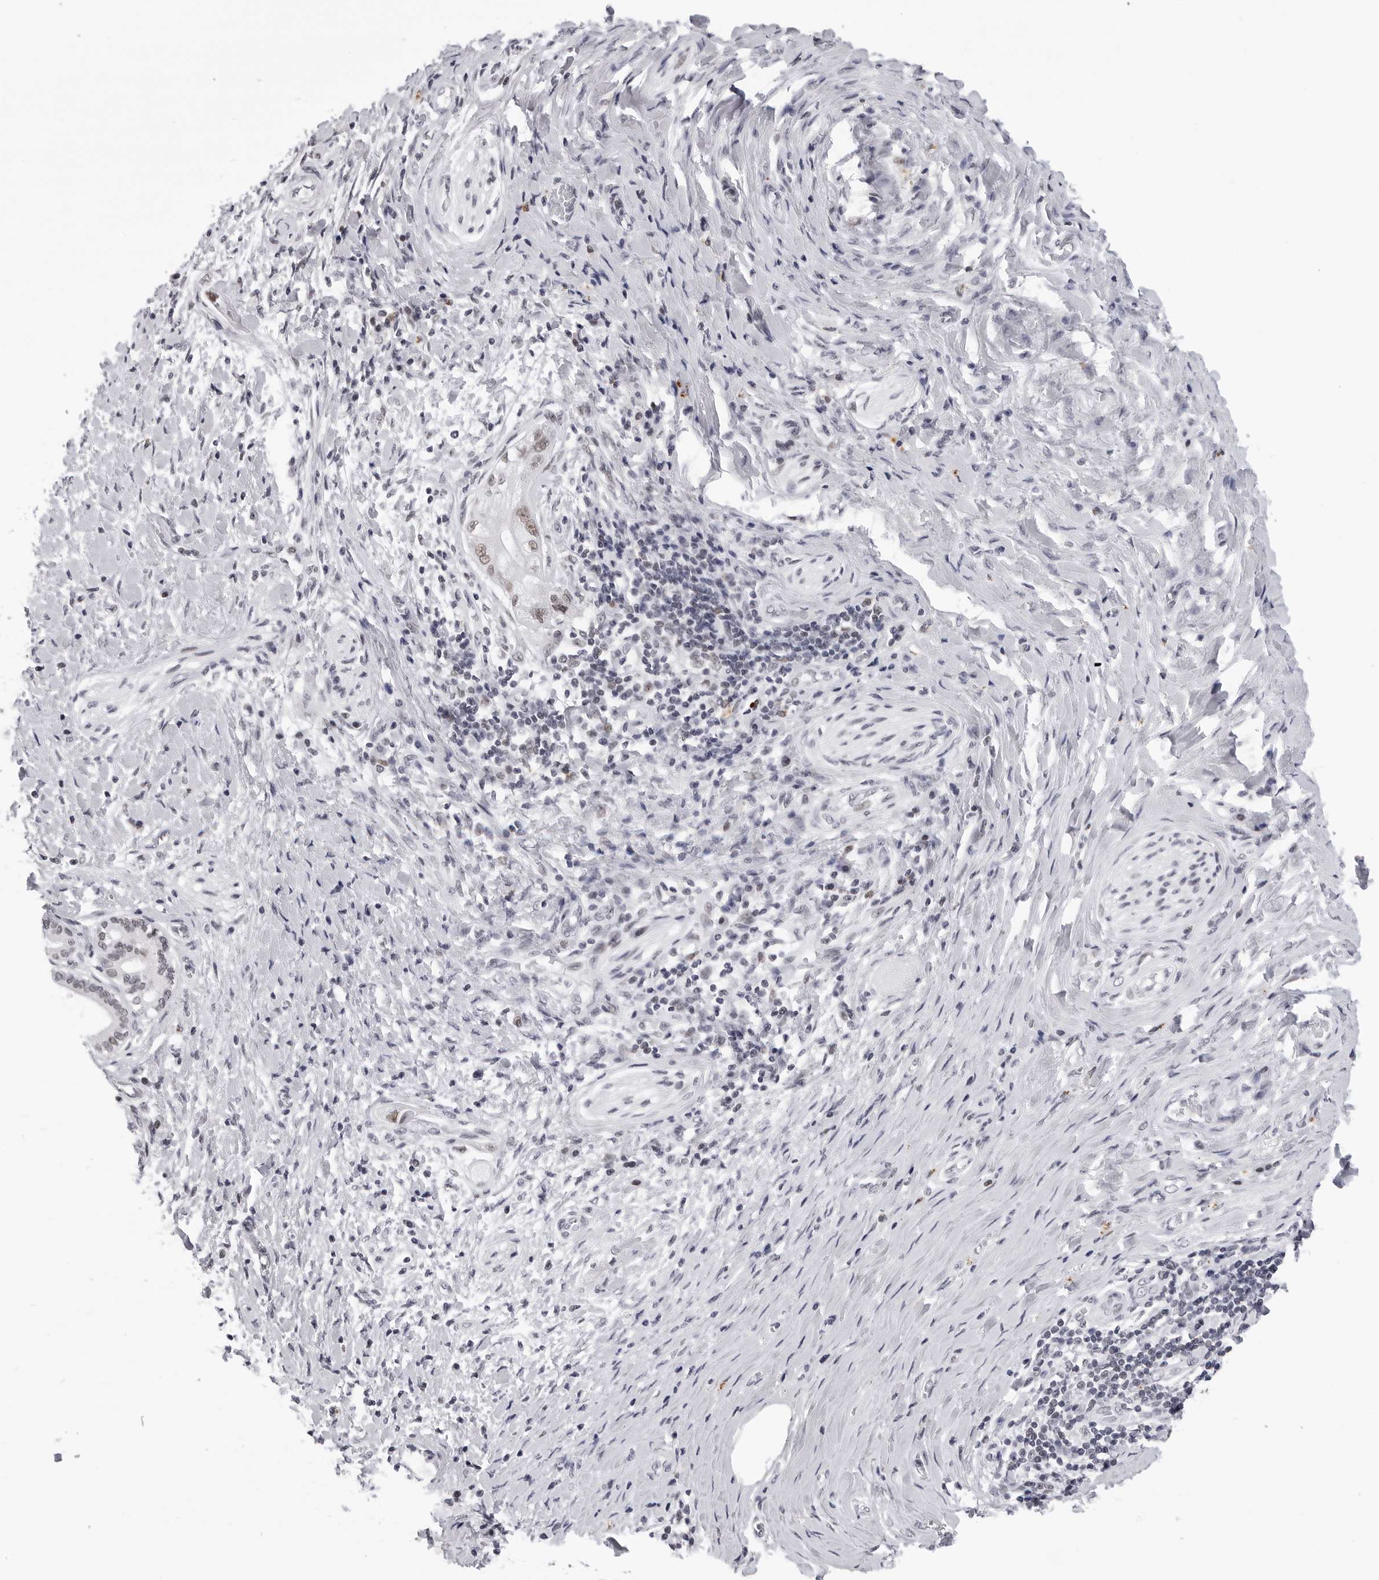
{"staining": {"intensity": "weak", "quantity": ">75%", "location": "nuclear"}, "tissue": "pancreatic cancer", "cell_type": "Tumor cells", "image_type": "cancer", "snomed": [{"axis": "morphology", "description": "Adenocarcinoma, NOS"}, {"axis": "topography", "description": "Pancreas"}], "caption": "Weak nuclear staining is seen in approximately >75% of tumor cells in pancreatic cancer (adenocarcinoma).", "gene": "SF3B4", "patient": {"sex": "male", "age": 58}}